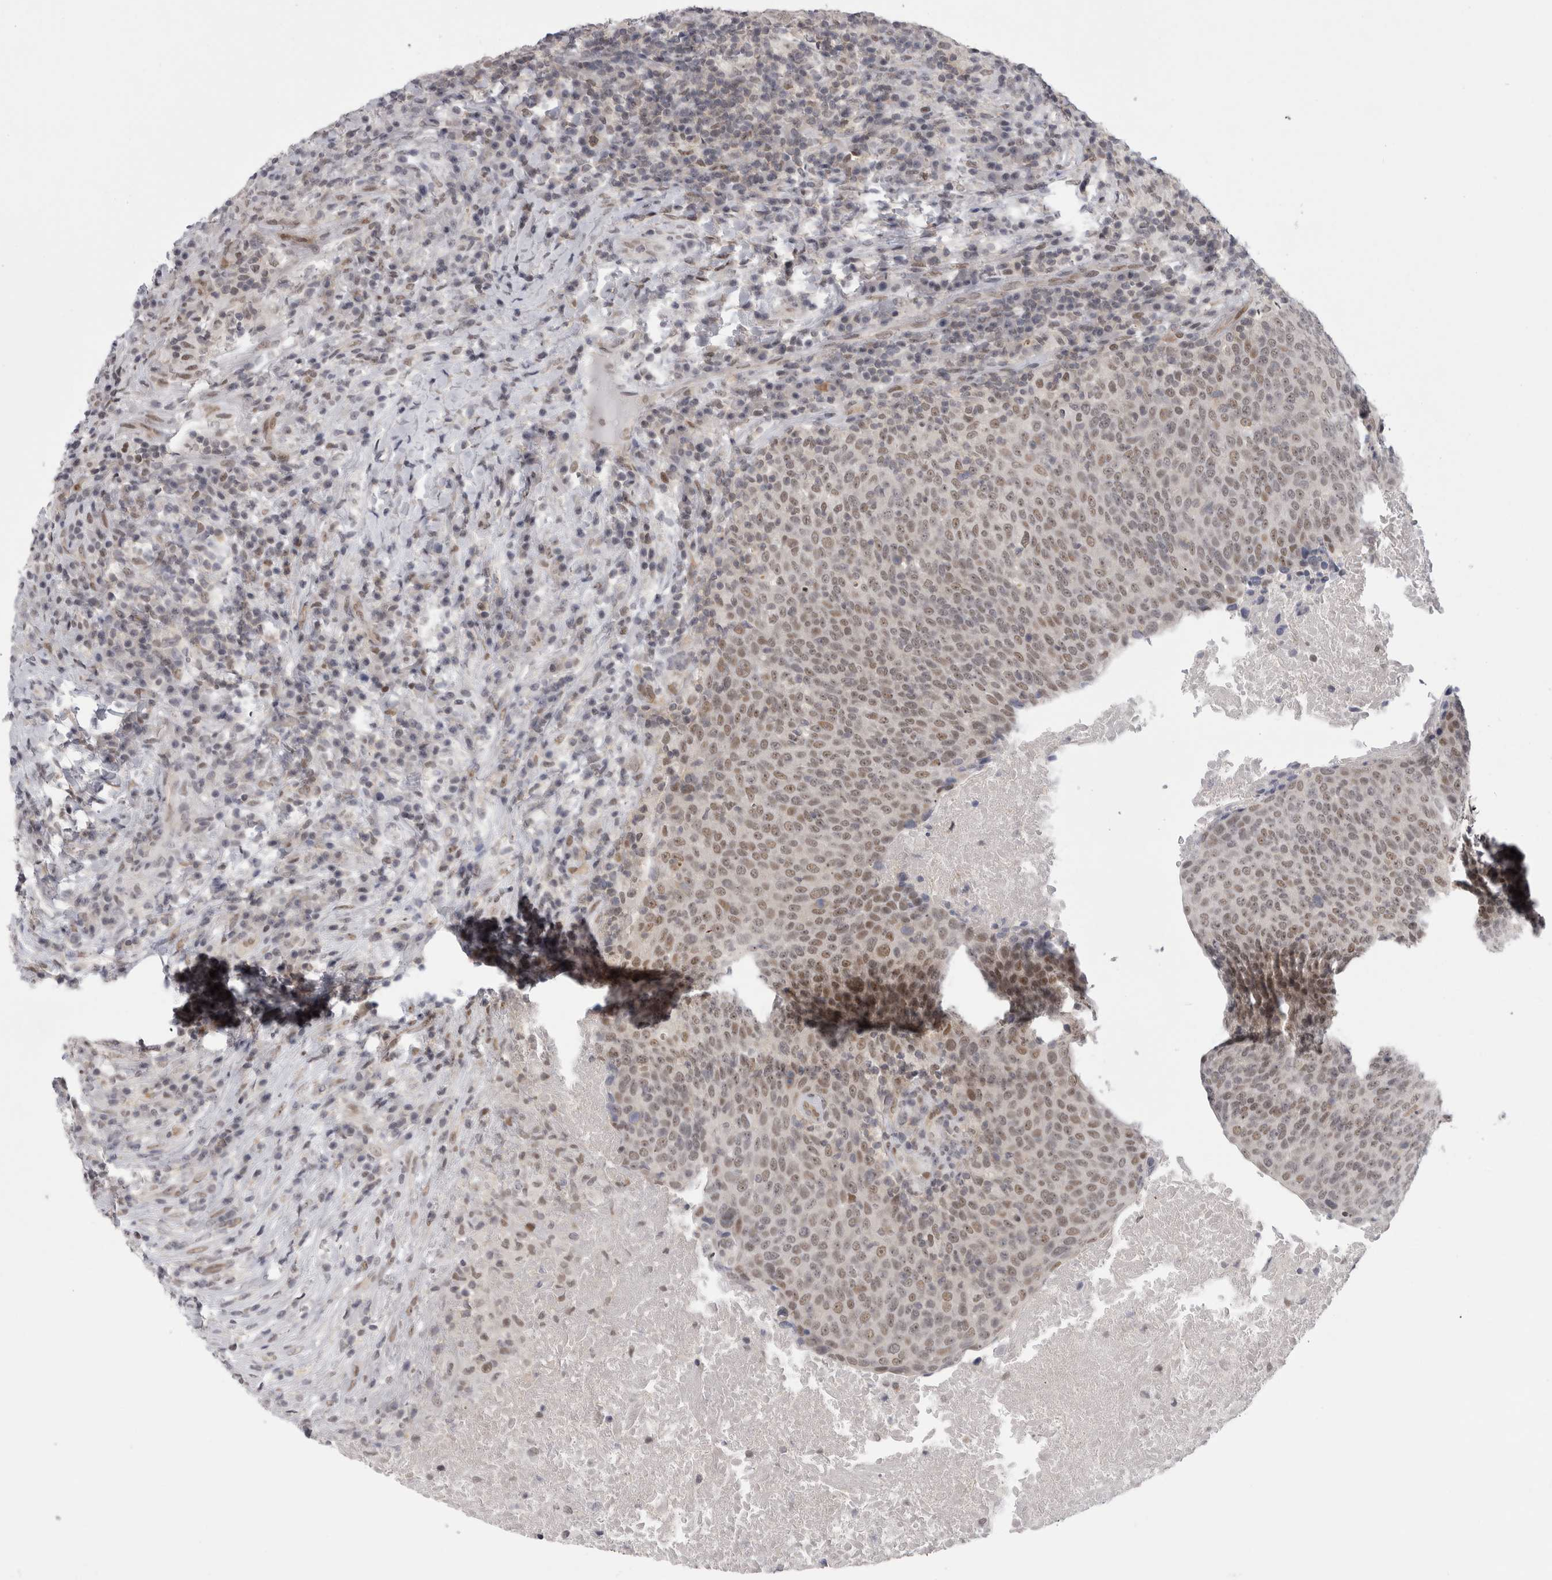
{"staining": {"intensity": "moderate", "quantity": ">75%", "location": "nuclear"}, "tissue": "head and neck cancer", "cell_type": "Tumor cells", "image_type": "cancer", "snomed": [{"axis": "morphology", "description": "Squamous cell carcinoma, NOS"}, {"axis": "morphology", "description": "Squamous cell carcinoma, metastatic, NOS"}, {"axis": "topography", "description": "Lymph node"}, {"axis": "topography", "description": "Head-Neck"}], "caption": "Head and neck metastatic squamous cell carcinoma stained with a brown dye displays moderate nuclear positive staining in about >75% of tumor cells.", "gene": "PSMB2", "patient": {"sex": "male", "age": 62}}